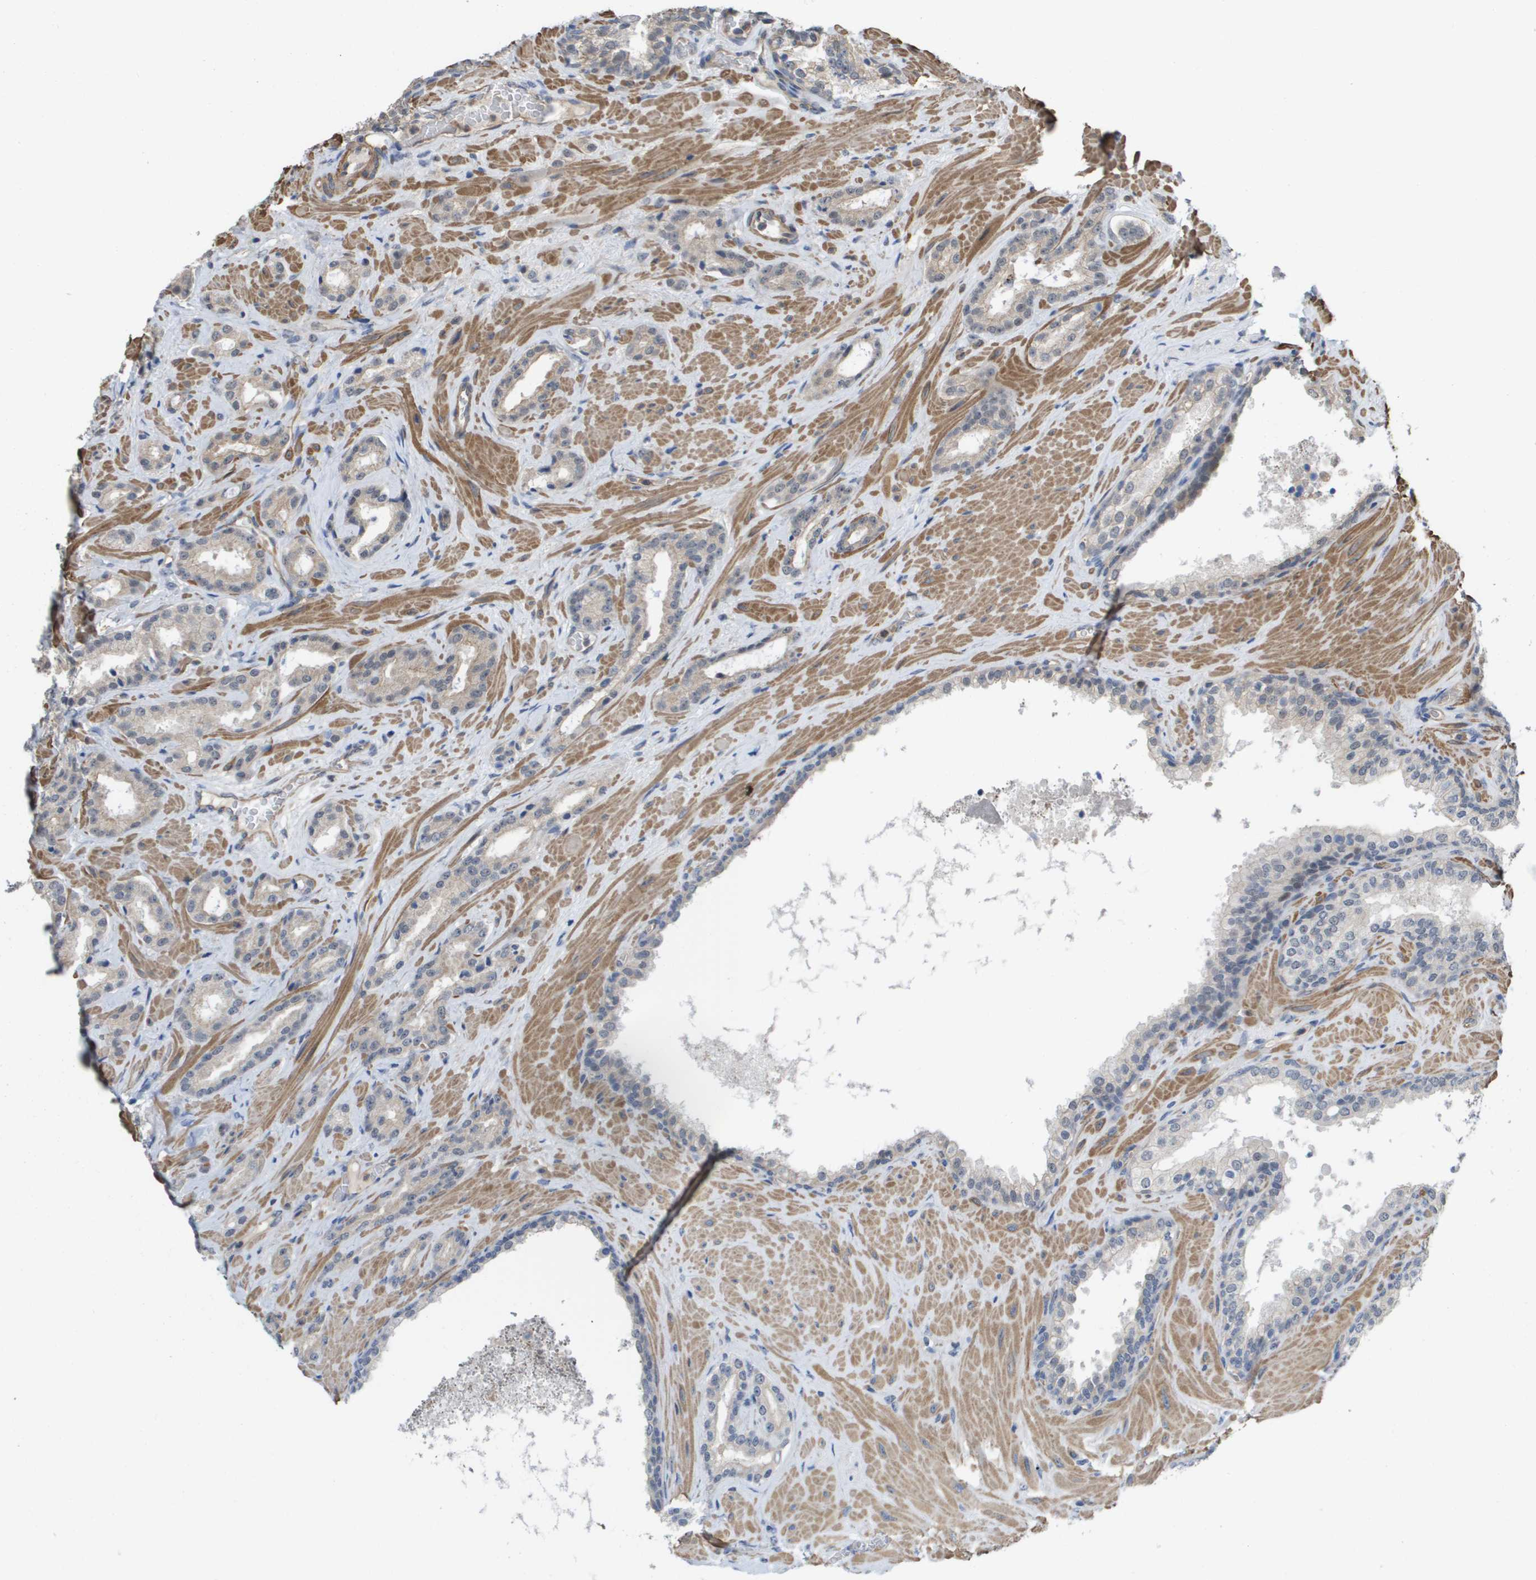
{"staining": {"intensity": "negative", "quantity": "none", "location": "none"}, "tissue": "prostate cancer", "cell_type": "Tumor cells", "image_type": "cancer", "snomed": [{"axis": "morphology", "description": "Adenocarcinoma, High grade"}, {"axis": "topography", "description": "Prostate"}], "caption": "Immunohistochemistry (IHC) of human prostate high-grade adenocarcinoma demonstrates no expression in tumor cells. Brightfield microscopy of immunohistochemistry (IHC) stained with DAB (3,3'-diaminobenzidine) (brown) and hematoxylin (blue), captured at high magnification.", "gene": "RNF112", "patient": {"sex": "male", "age": 64}}